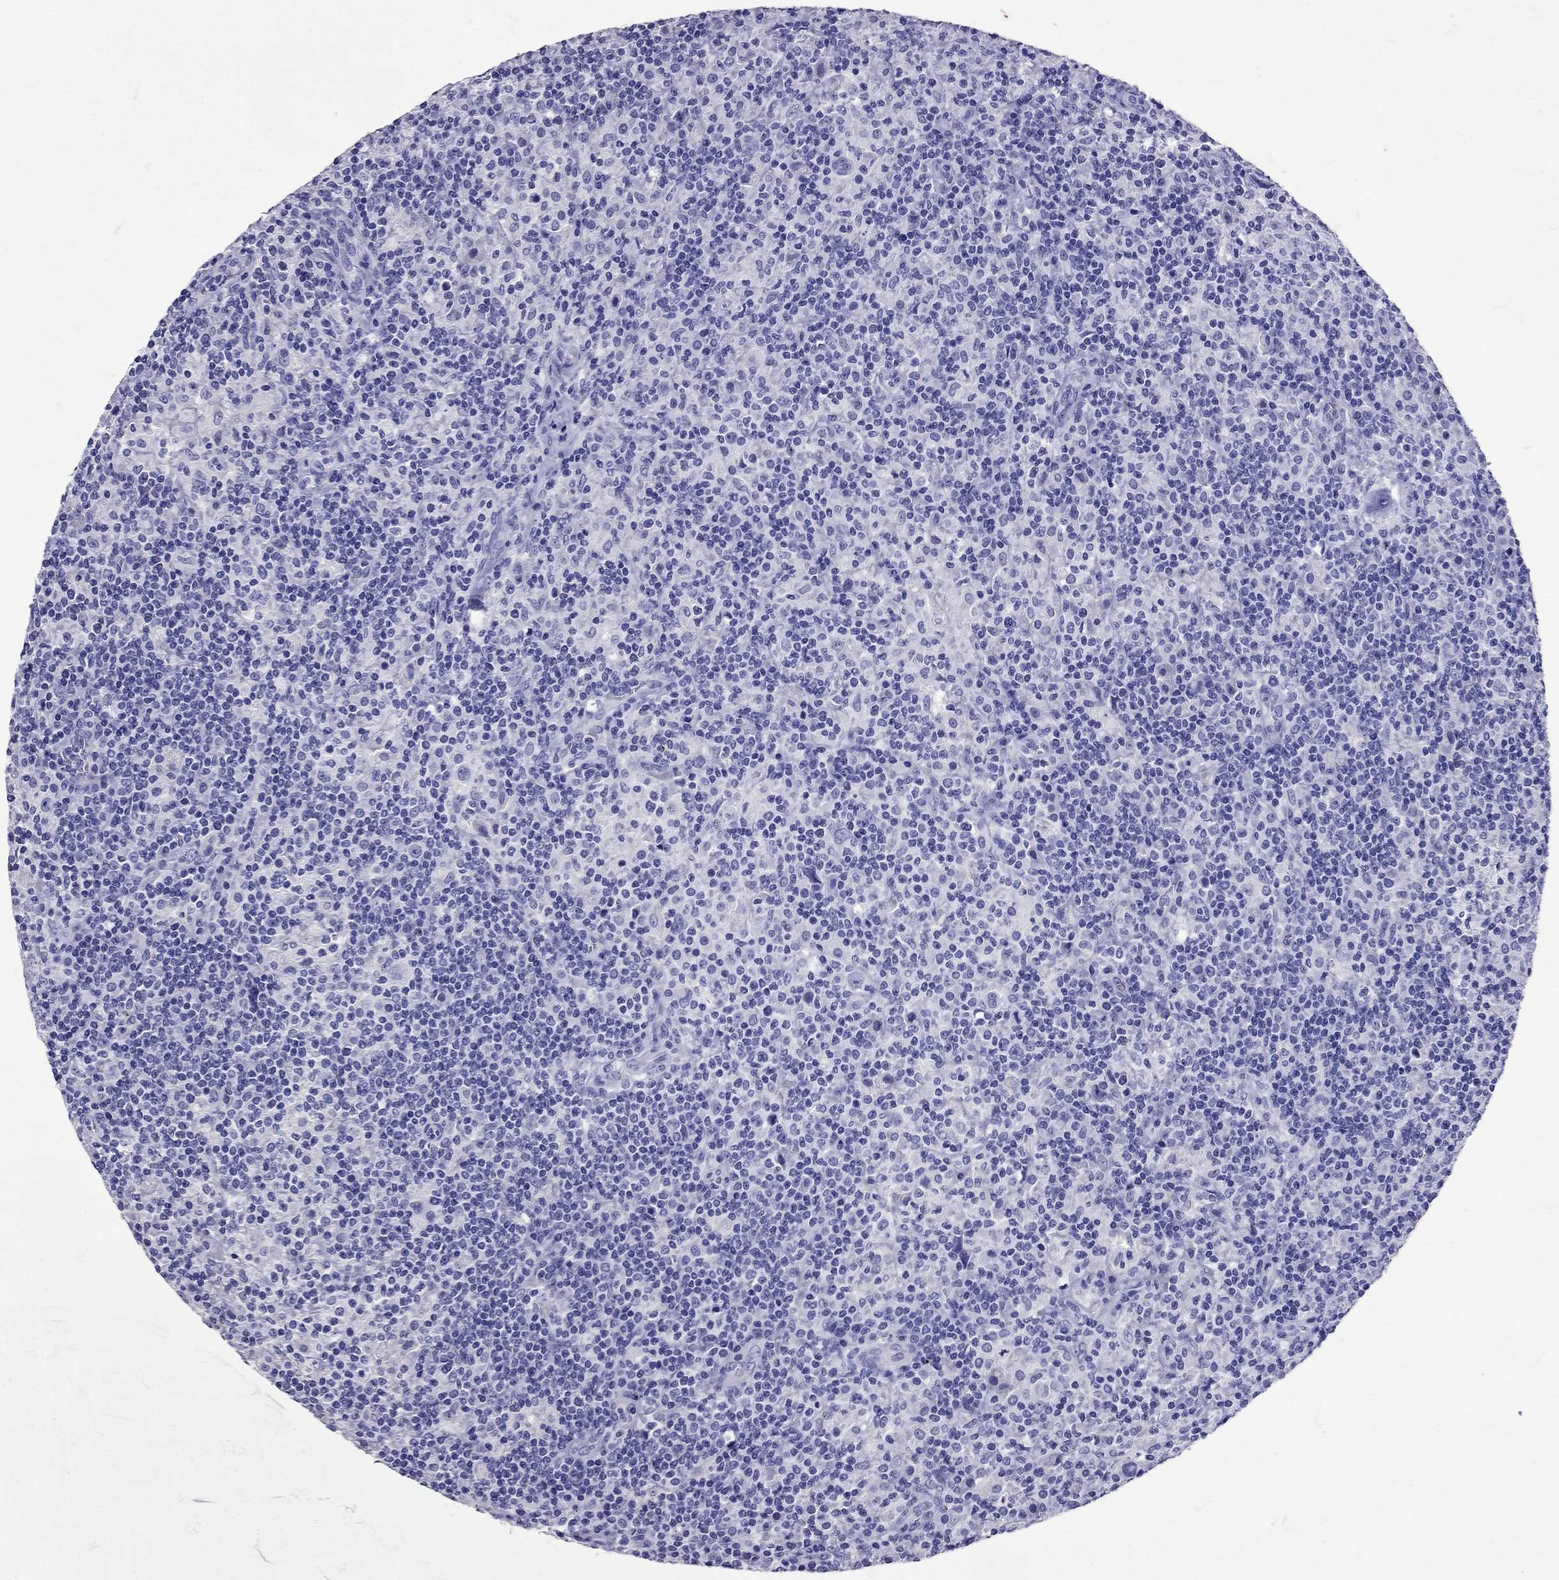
{"staining": {"intensity": "negative", "quantity": "none", "location": "none"}, "tissue": "lymphoma", "cell_type": "Tumor cells", "image_type": "cancer", "snomed": [{"axis": "morphology", "description": "Hodgkin's disease, NOS"}, {"axis": "topography", "description": "Lymph node"}], "caption": "A micrograph of human lymphoma is negative for staining in tumor cells.", "gene": "AVP", "patient": {"sex": "male", "age": 70}}